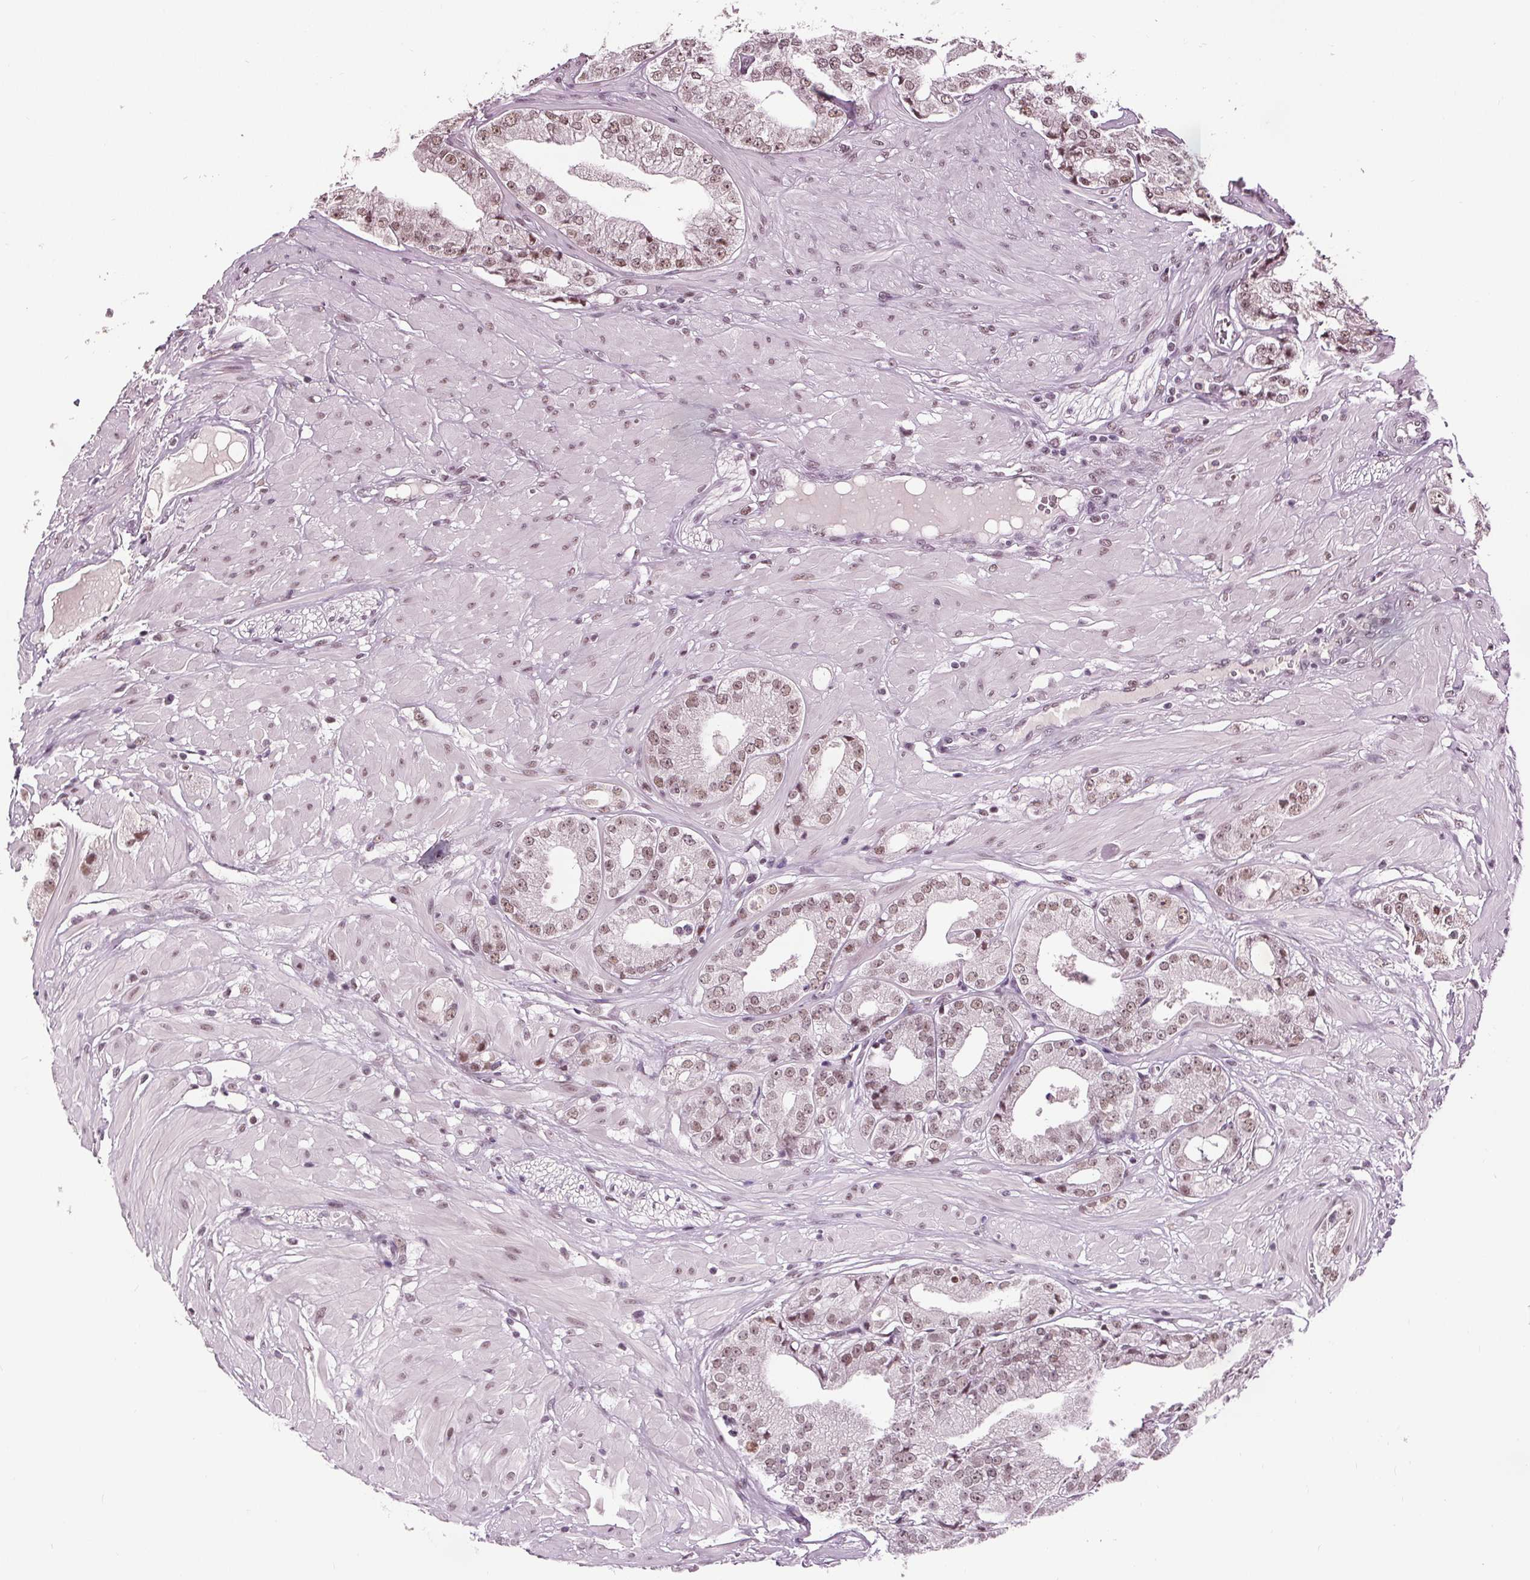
{"staining": {"intensity": "weak", "quantity": ">75%", "location": "nuclear"}, "tissue": "prostate cancer", "cell_type": "Tumor cells", "image_type": "cancer", "snomed": [{"axis": "morphology", "description": "Adenocarcinoma, Low grade"}, {"axis": "topography", "description": "Prostate"}], "caption": "This micrograph displays adenocarcinoma (low-grade) (prostate) stained with immunohistochemistry (IHC) to label a protein in brown. The nuclear of tumor cells show weak positivity for the protein. Nuclei are counter-stained blue.", "gene": "IWS1", "patient": {"sex": "male", "age": 60}}